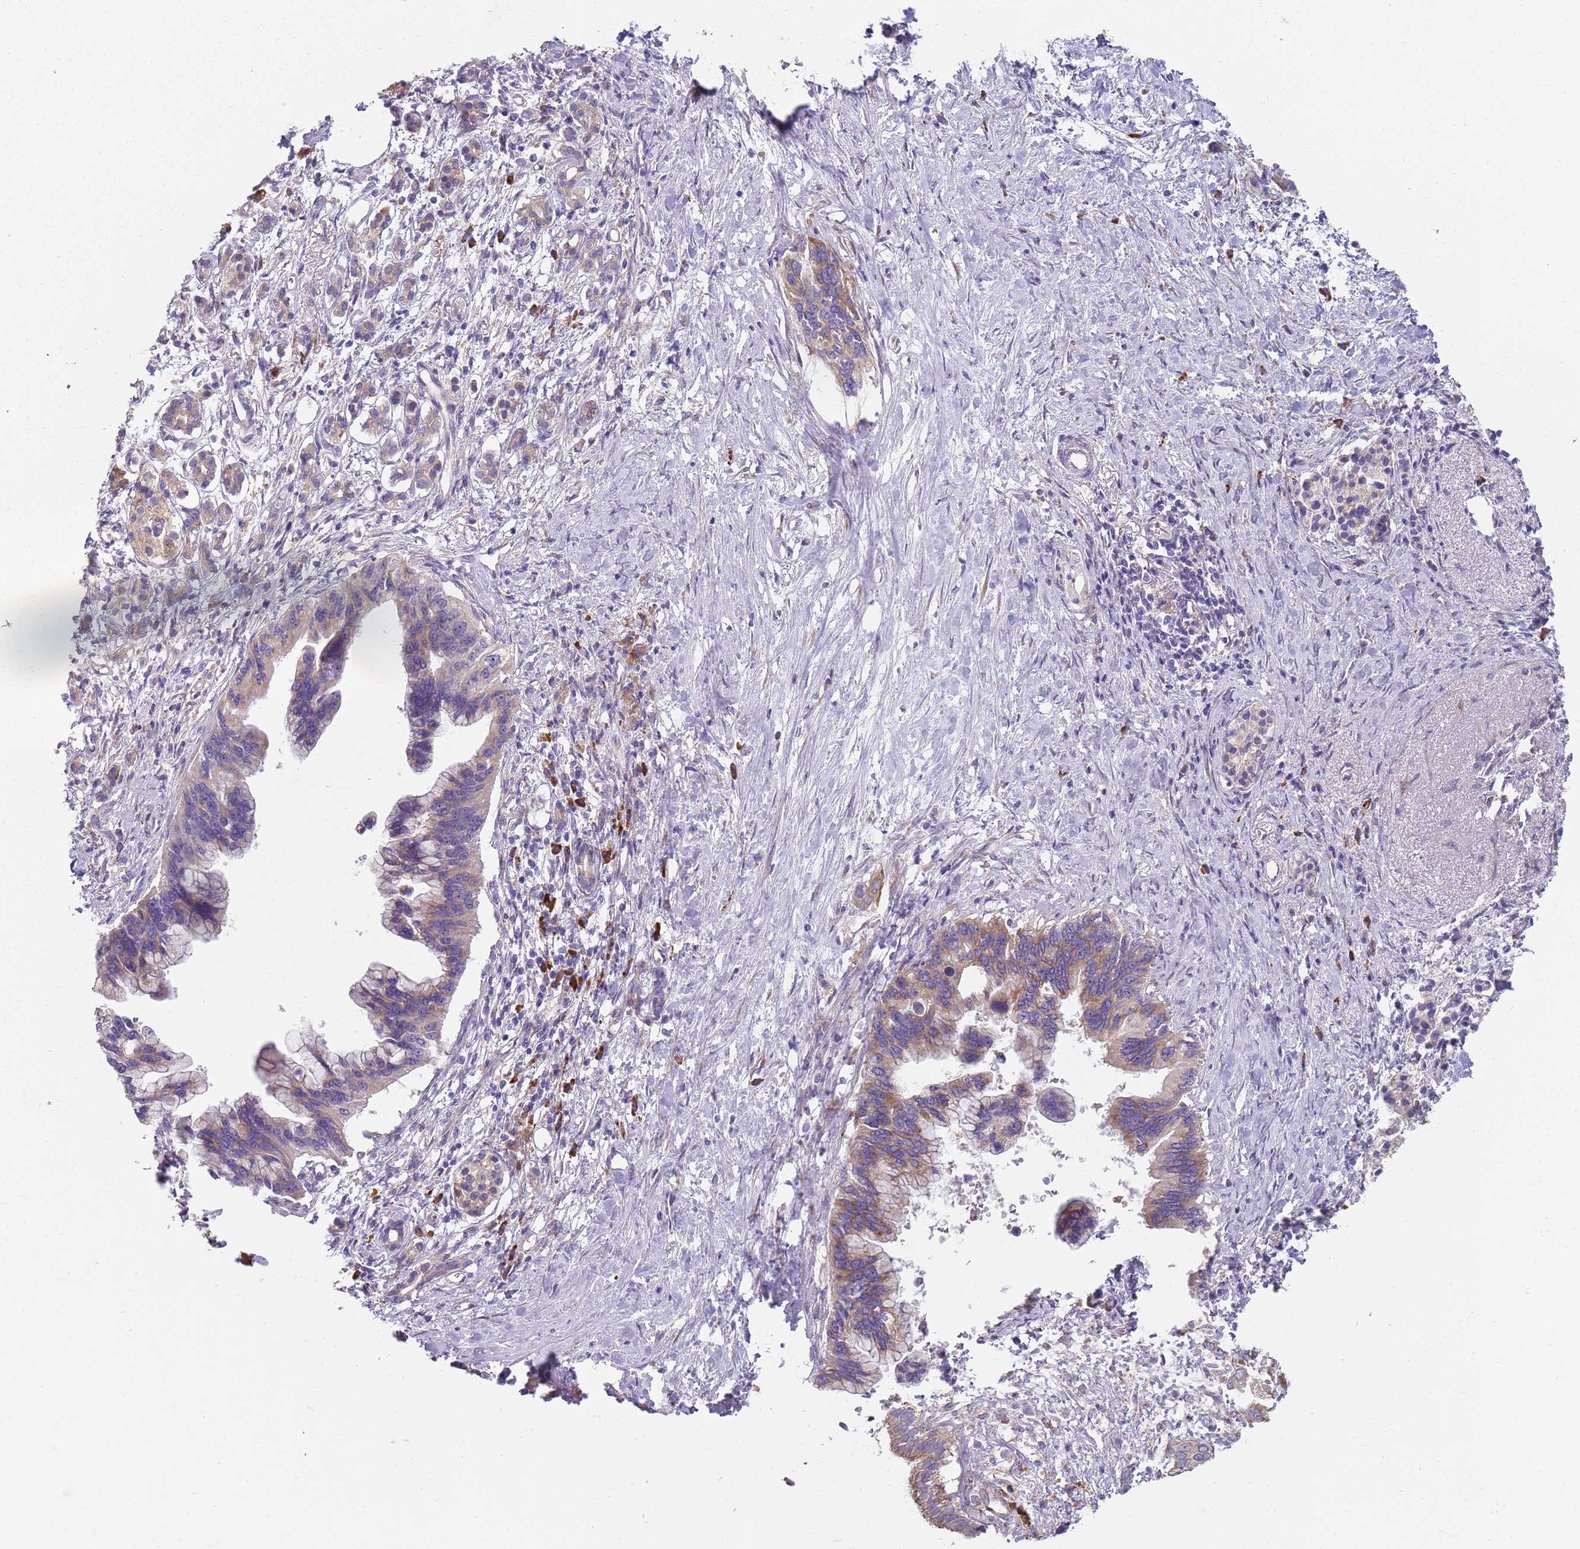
{"staining": {"intensity": "weak", "quantity": "25%-75%", "location": "cytoplasmic/membranous"}, "tissue": "pancreatic cancer", "cell_type": "Tumor cells", "image_type": "cancer", "snomed": [{"axis": "morphology", "description": "Adenocarcinoma, NOS"}, {"axis": "topography", "description": "Pancreas"}], "caption": "This photomicrograph displays IHC staining of pancreatic adenocarcinoma, with low weak cytoplasmic/membranous expression in approximately 25%-75% of tumor cells.", "gene": "SPATA2", "patient": {"sex": "female", "age": 83}}